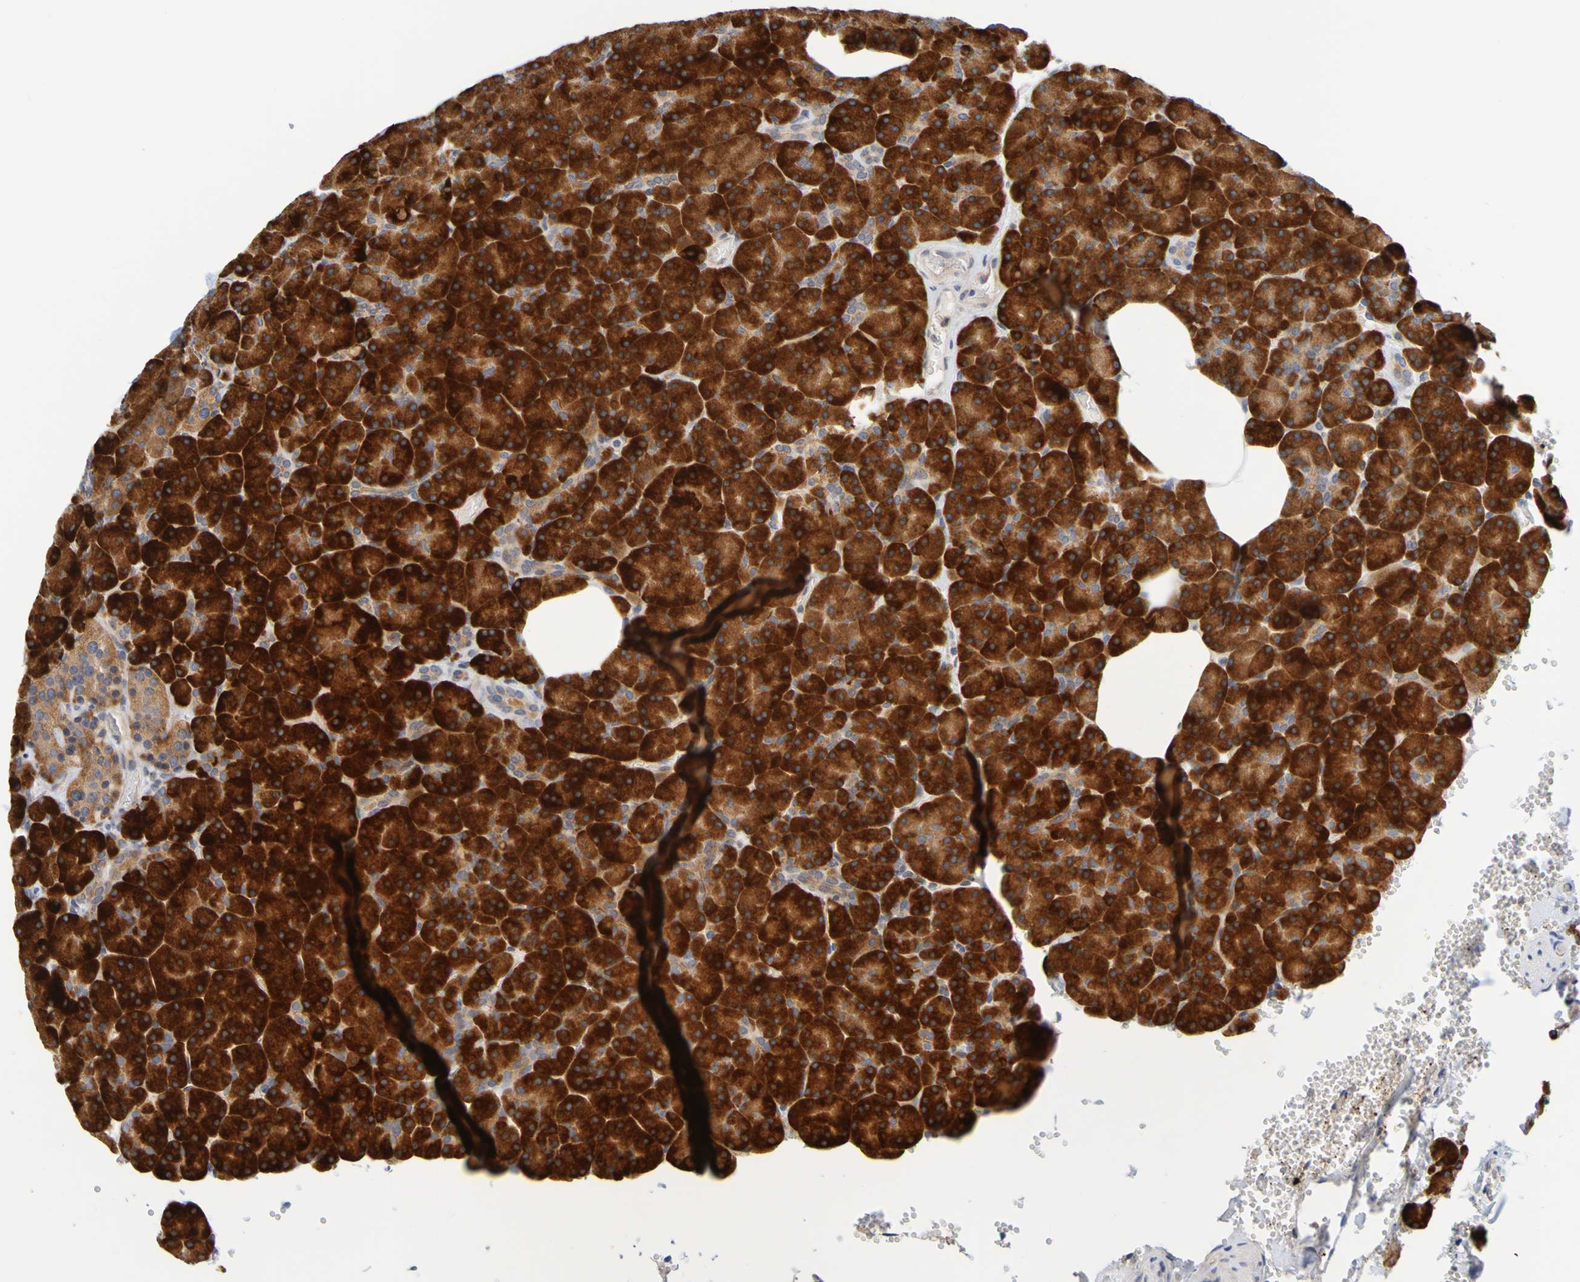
{"staining": {"intensity": "strong", "quantity": ">75%", "location": "cytoplasmic/membranous"}, "tissue": "pancreas", "cell_type": "Exocrine glandular cells", "image_type": "normal", "snomed": [{"axis": "morphology", "description": "Normal tissue, NOS"}, {"axis": "topography", "description": "Pancreas"}], "caption": "The photomicrograph shows staining of benign pancreas, revealing strong cytoplasmic/membranous protein positivity (brown color) within exocrine glandular cells. The staining was performed using DAB to visualize the protein expression in brown, while the nuclei were stained in blue with hematoxylin (Magnification: 20x).", "gene": "SIL1", "patient": {"sex": "female", "age": 35}}